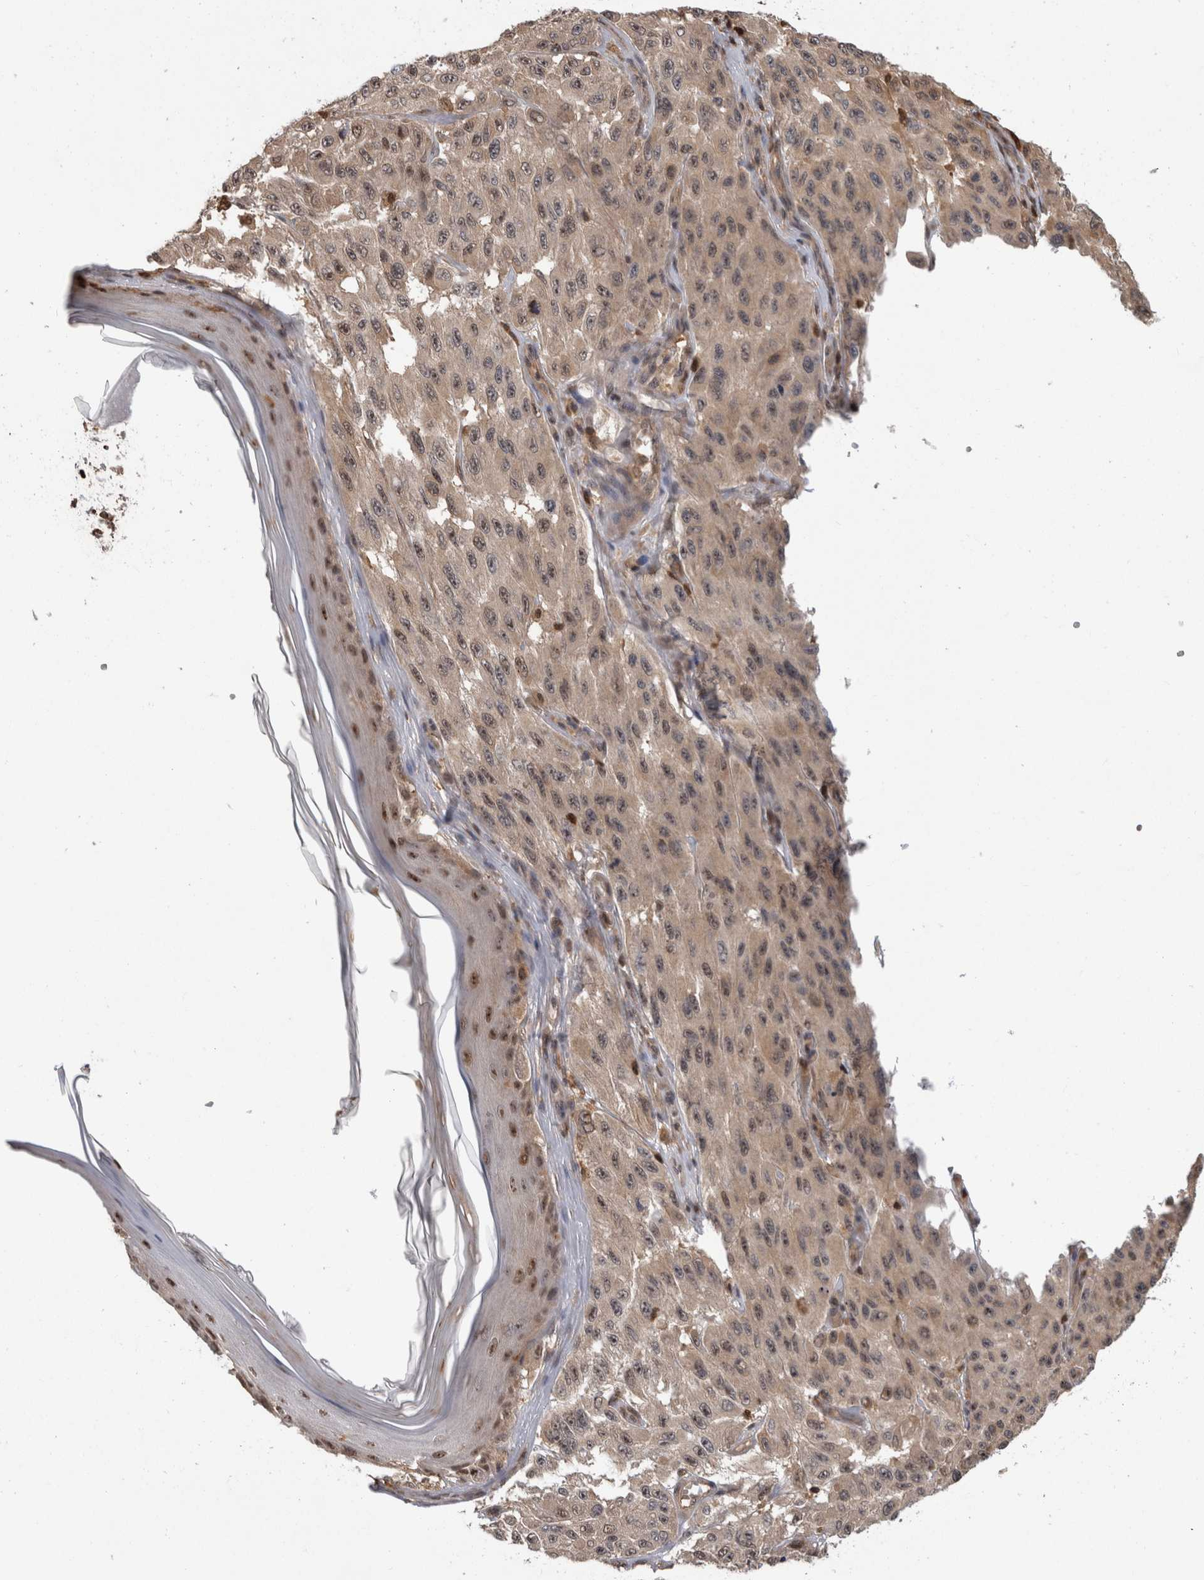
{"staining": {"intensity": "moderate", "quantity": ">75%", "location": "cytoplasmic/membranous,nuclear"}, "tissue": "melanoma", "cell_type": "Tumor cells", "image_type": "cancer", "snomed": [{"axis": "morphology", "description": "Malignant melanoma, NOS"}, {"axis": "topography", "description": "Skin"}], "caption": "Tumor cells show medium levels of moderate cytoplasmic/membranous and nuclear positivity in approximately >75% of cells in human melanoma. (DAB (3,3'-diaminobenzidine) IHC with brightfield microscopy, high magnification).", "gene": "TDRD7", "patient": {"sex": "male", "age": 30}}